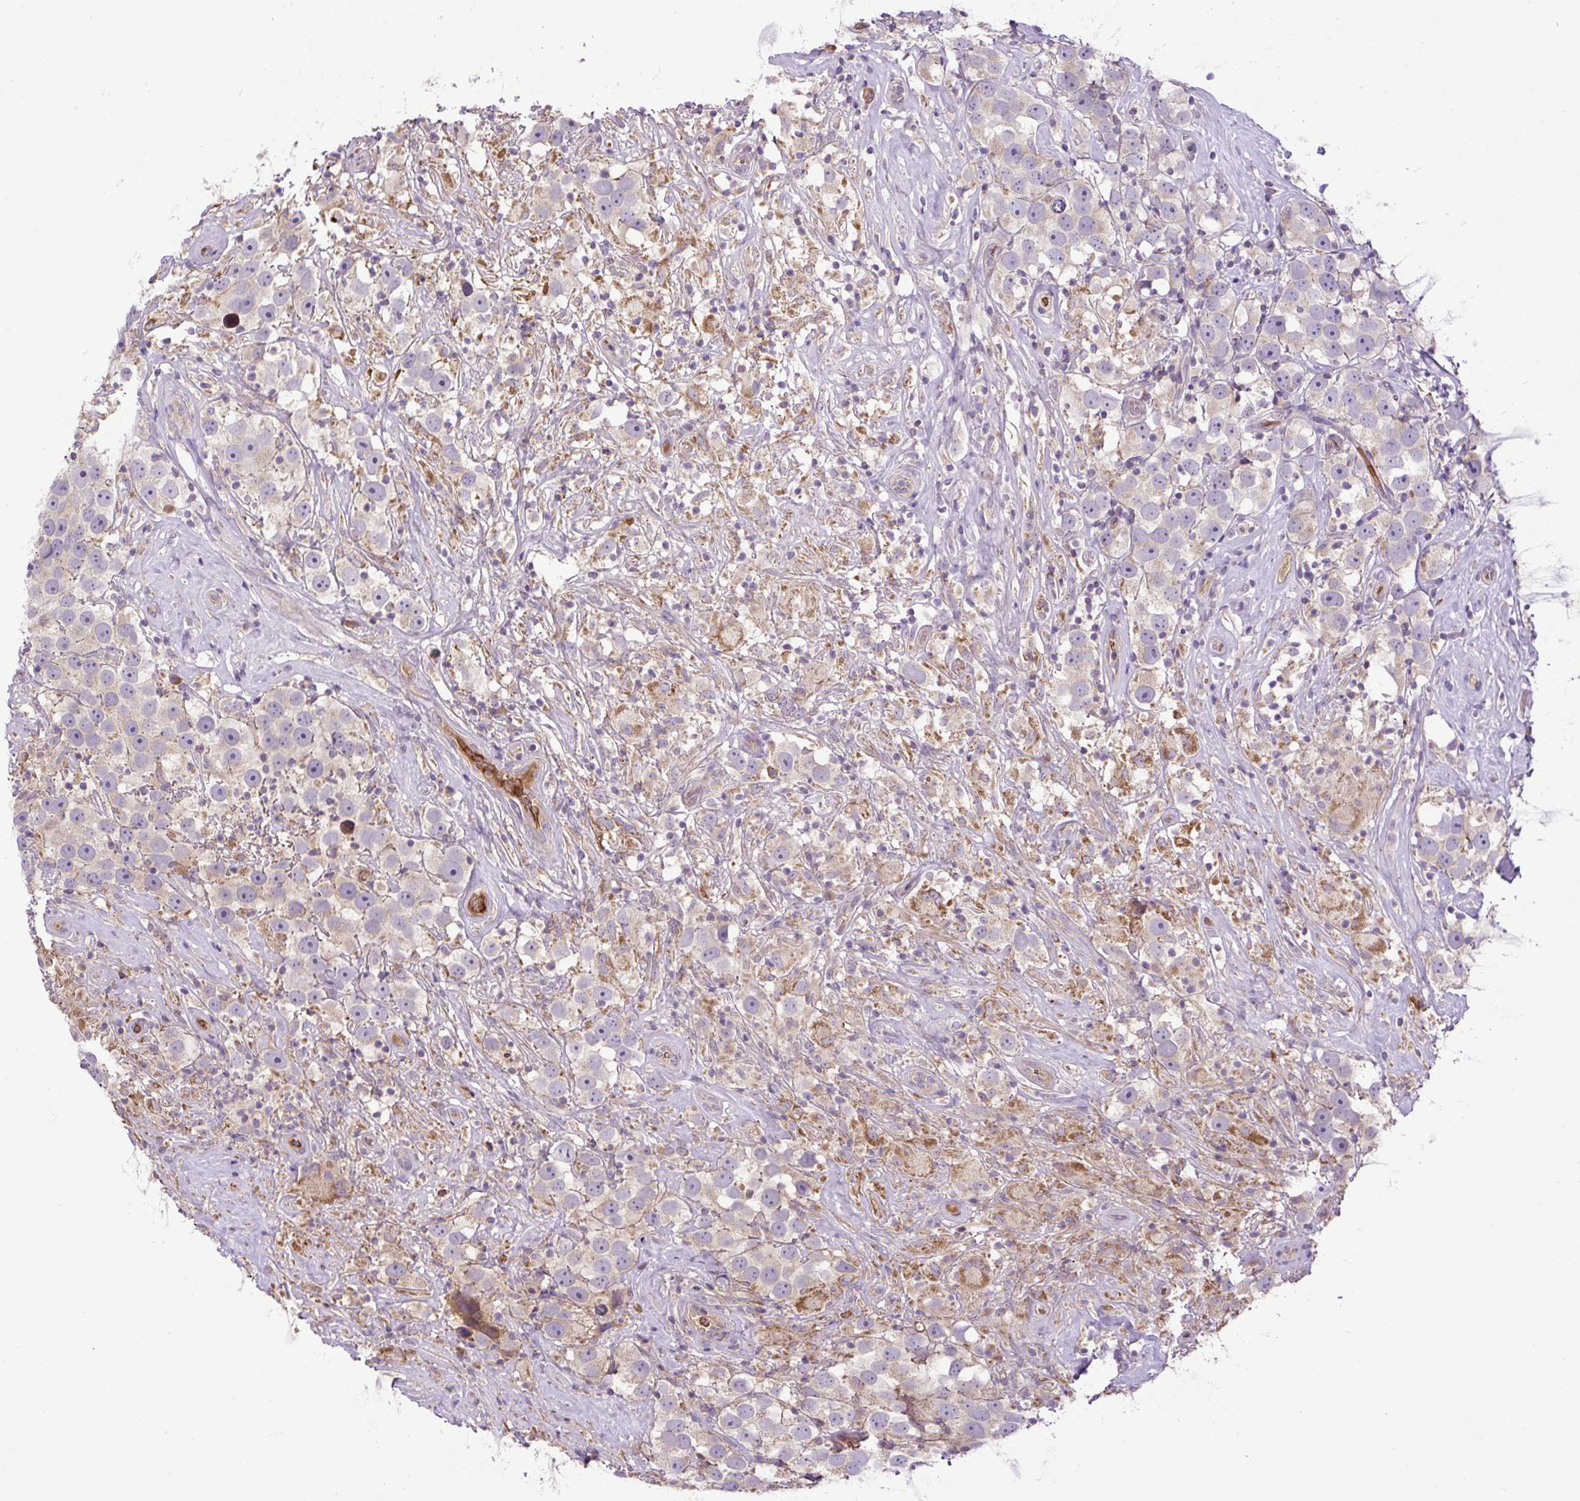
{"staining": {"intensity": "weak", "quantity": "<25%", "location": "cytoplasmic/membranous"}, "tissue": "testis cancer", "cell_type": "Tumor cells", "image_type": "cancer", "snomed": [{"axis": "morphology", "description": "Seminoma, NOS"}, {"axis": "topography", "description": "Testis"}], "caption": "High magnification brightfield microscopy of testis cancer stained with DAB (3,3'-diaminobenzidine) (brown) and counterstained with hematoxylin (blue): tumor cells show no significant expression. (Stains: DAB (3,3'-diaminobenzidine) IHC with hematoxylin counter stain, Microscopy: brightfield microscopy at high magnification).", "gene": "CXCL13", "patient": {"sex": "male", "age": 49}}